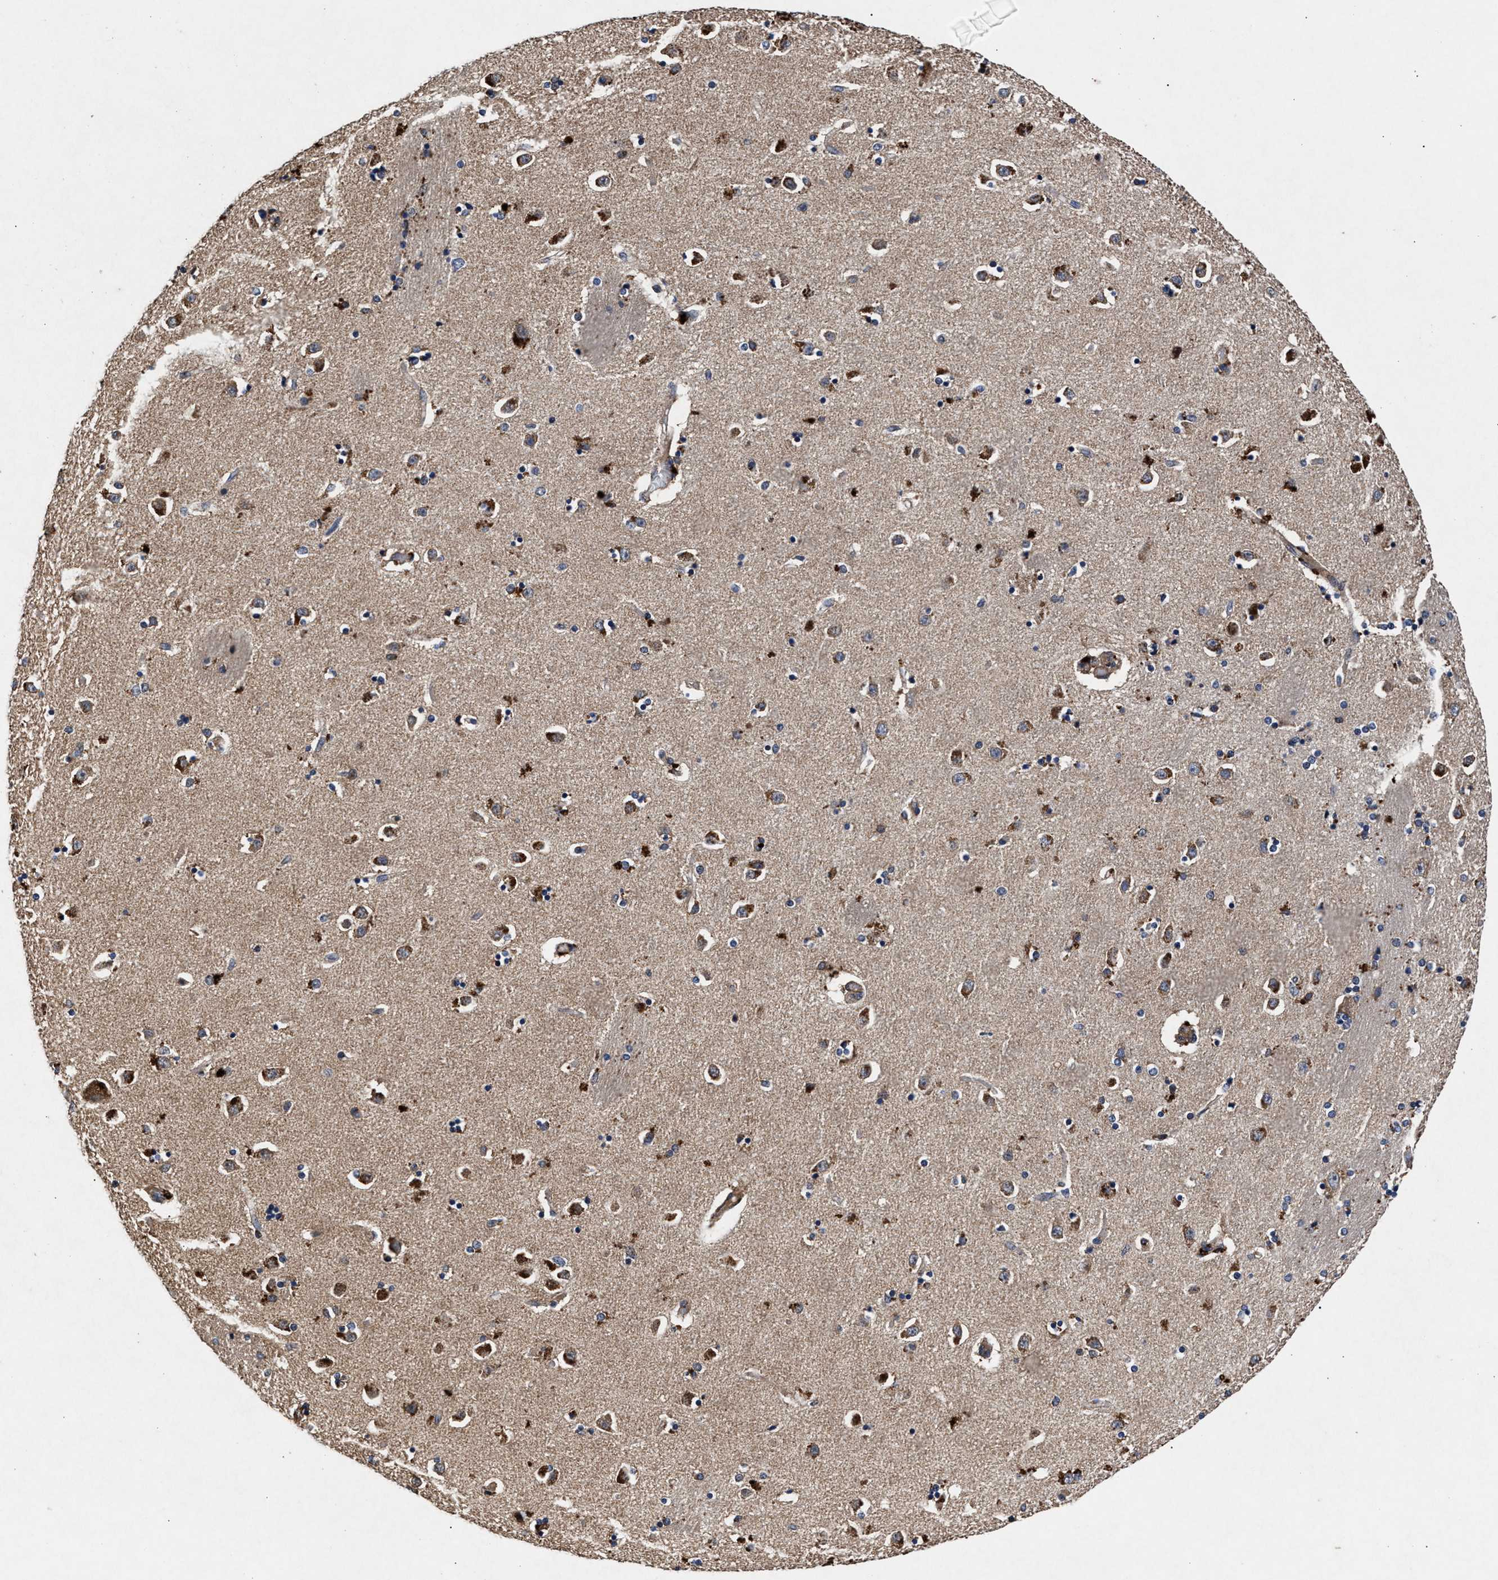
{"staining": {"intensity": "moderate", "quantity": "<25%", "location": "cytoplasmic/membranous"}, "tissue": "caudate", "cell_type": "Glial cells", "image_type": "normal", "snomed": [{"axis": "morphology", "description": "Normal tissue, NOS"}, {"axis": "topography", "description": "Lateral ventricle wall"}], "caption": "Immunohistochemistry (IHC) staining of normal caudate, which shows low levels of moderate cytoplasmic/membranous staining in approximately <25% of glial cells indicating moderate cytoplasmic/membranous protein expression. The staining was performed using DAB (3,3'-diaminobenzidine) (brown) for protein detection and nuclei were counterstained in hematoxylin (blue).", "gene": "NFKB2", "patient": {"sex": "female", "age": 54}}